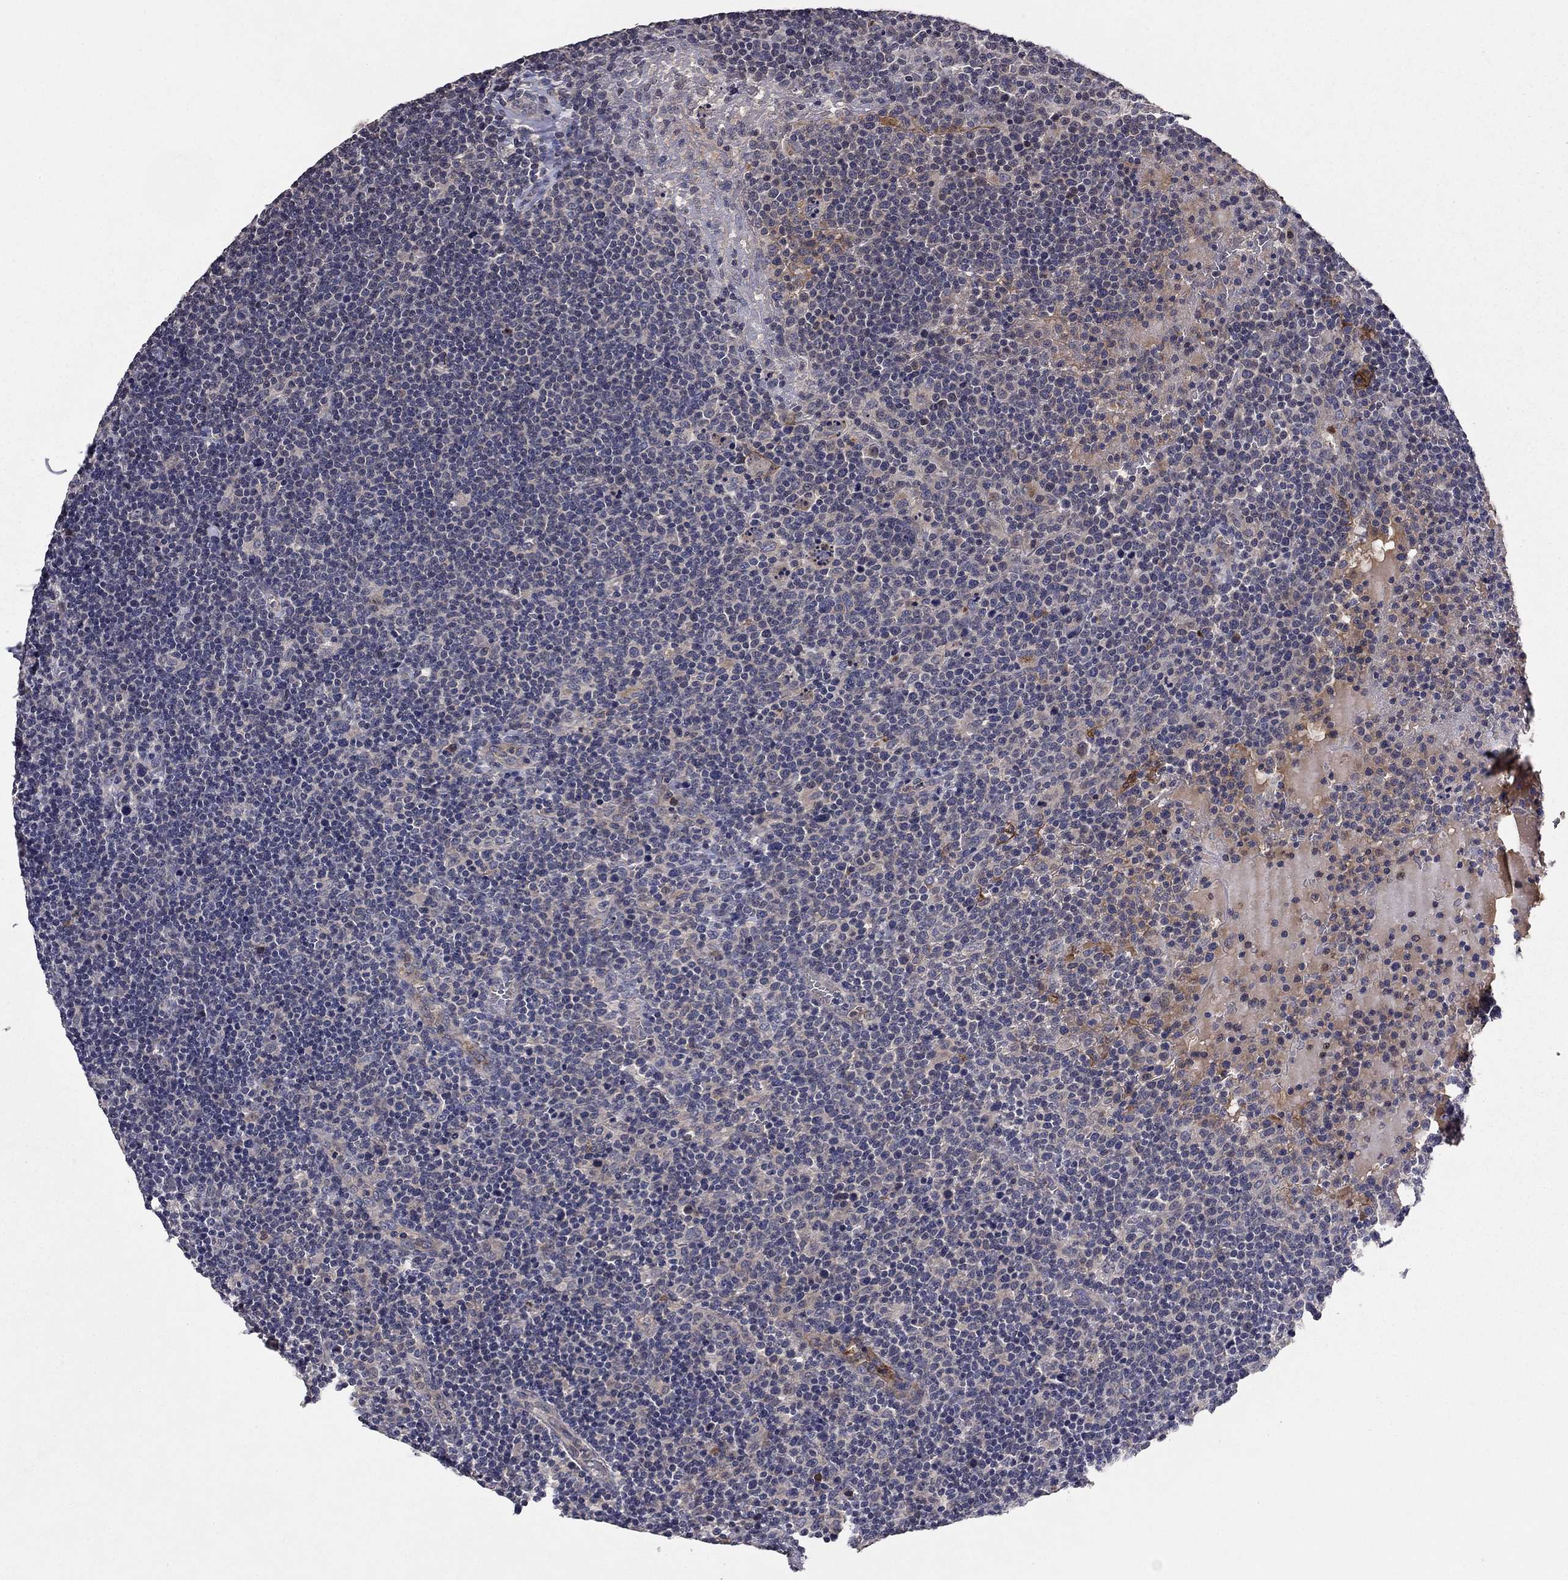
{"staining": {"intensity": "weak", "quantity": "<25%", "location": "cytoplasmic/membranous"}, "tissue": "lymphoma", "cell_type": "Tumor cells", "image_type": "cancer", "snomed": [{"axis": "morphology", "description": "Malignant lymphoma, non-Hodgkin's type, High grade"}, {"axis": "topography", "description": "Lymph node"}], "caption": "An immunohistochemistry micrograph of high-grade malignant lymphoma, non-Hodgkin's type is shown. There is no staining in tumor cells of high-grade malignant lymphoma, non-Hodgkin's type.", "gene": "PROS1", "patient": {"sex": "male", "age": 61}}